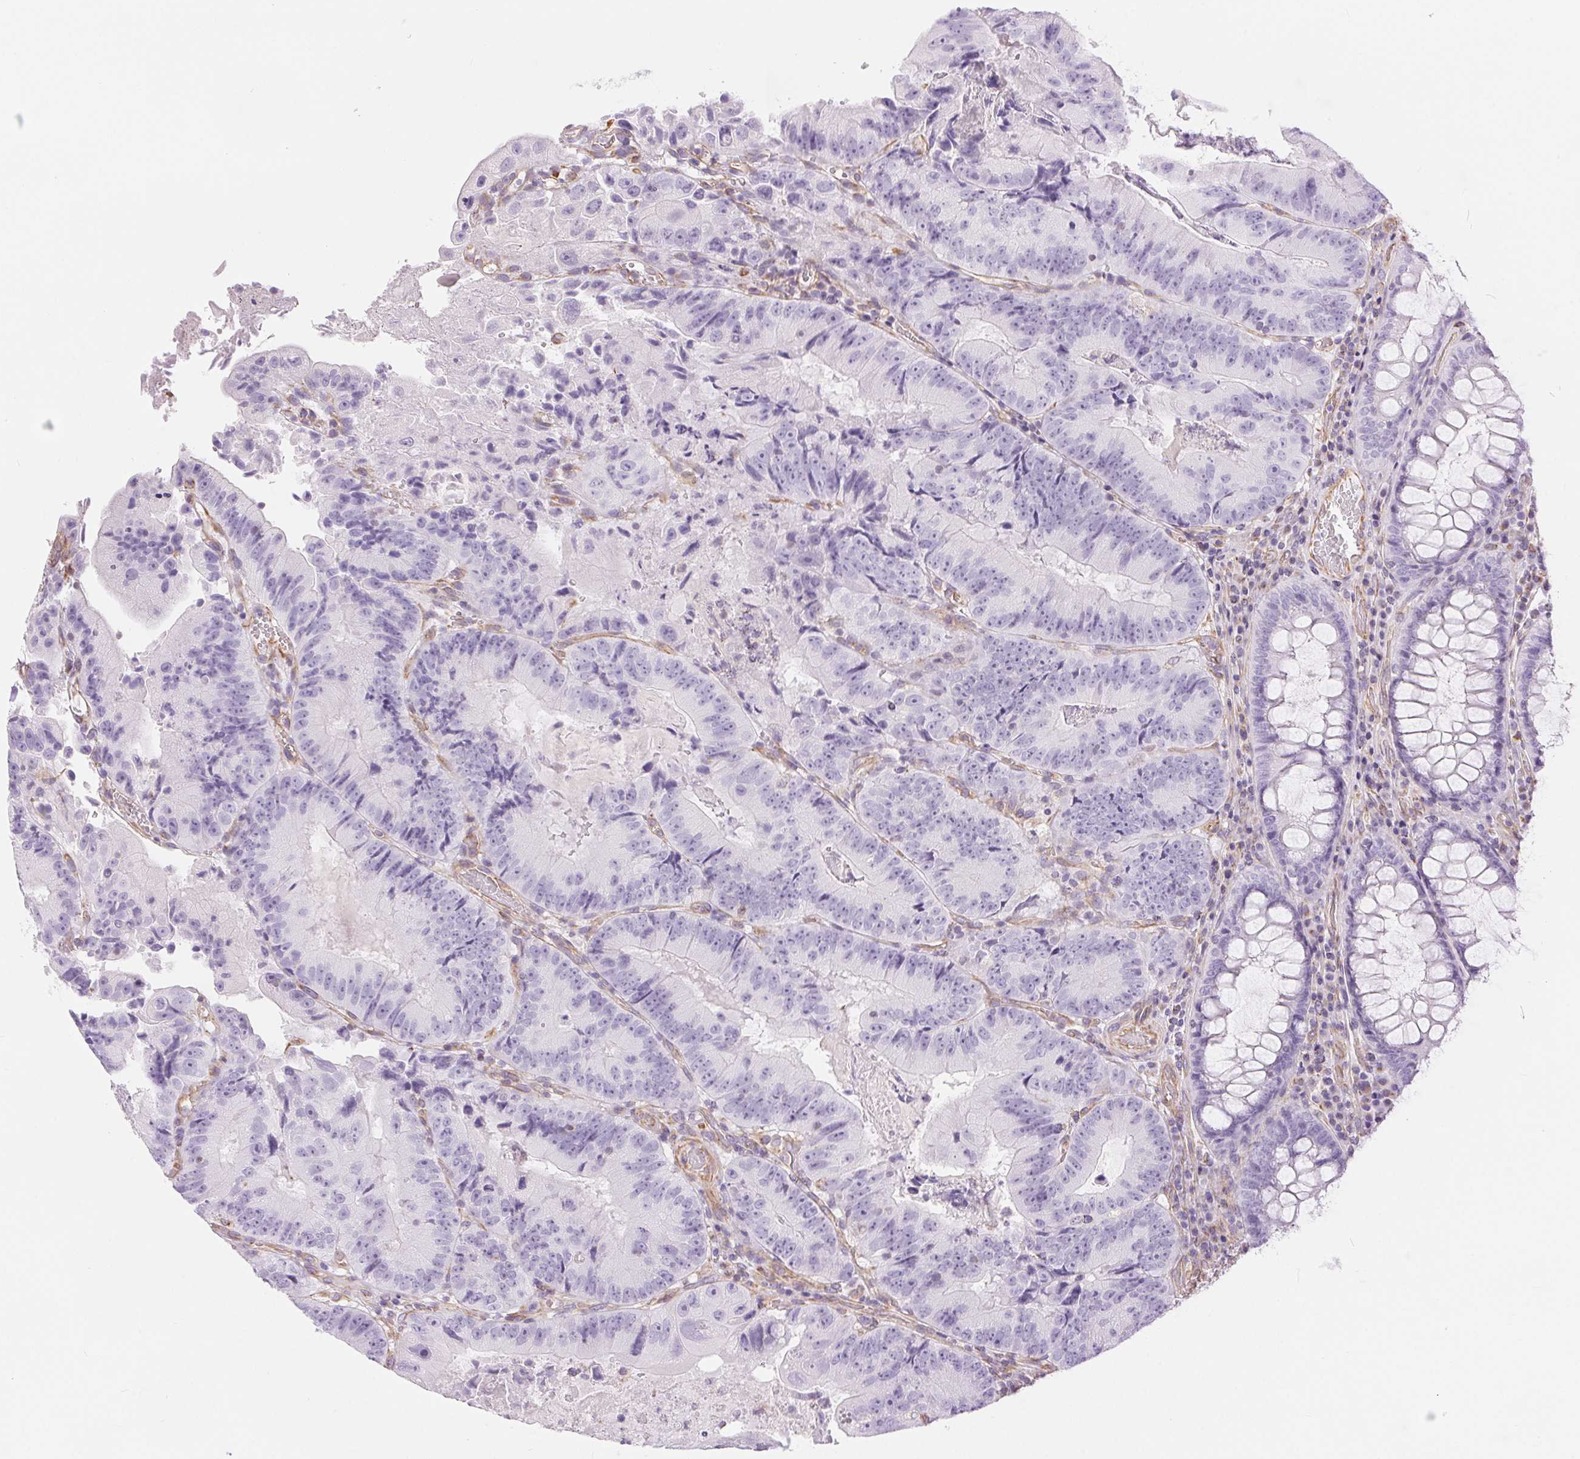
{"staining": {"intensity": "negative", "quantity": "none", "location": "none"}, "tissue": "colorectal cancer", "cell_type": "Tumor cells", "image_type": "cancer", "snomed": [{"axis": "morphology", "description": "Adenocarcinoma, NOS"}, {"axis": "topography", "description": "Colon"}], "caption": "Adenocarcinoma (colorectal) stained for a protein using immunohistochemistry exhibits no positivity tumor cells.", "gene": "GFAP", "patient": {"sex": "female", "age": 86}}